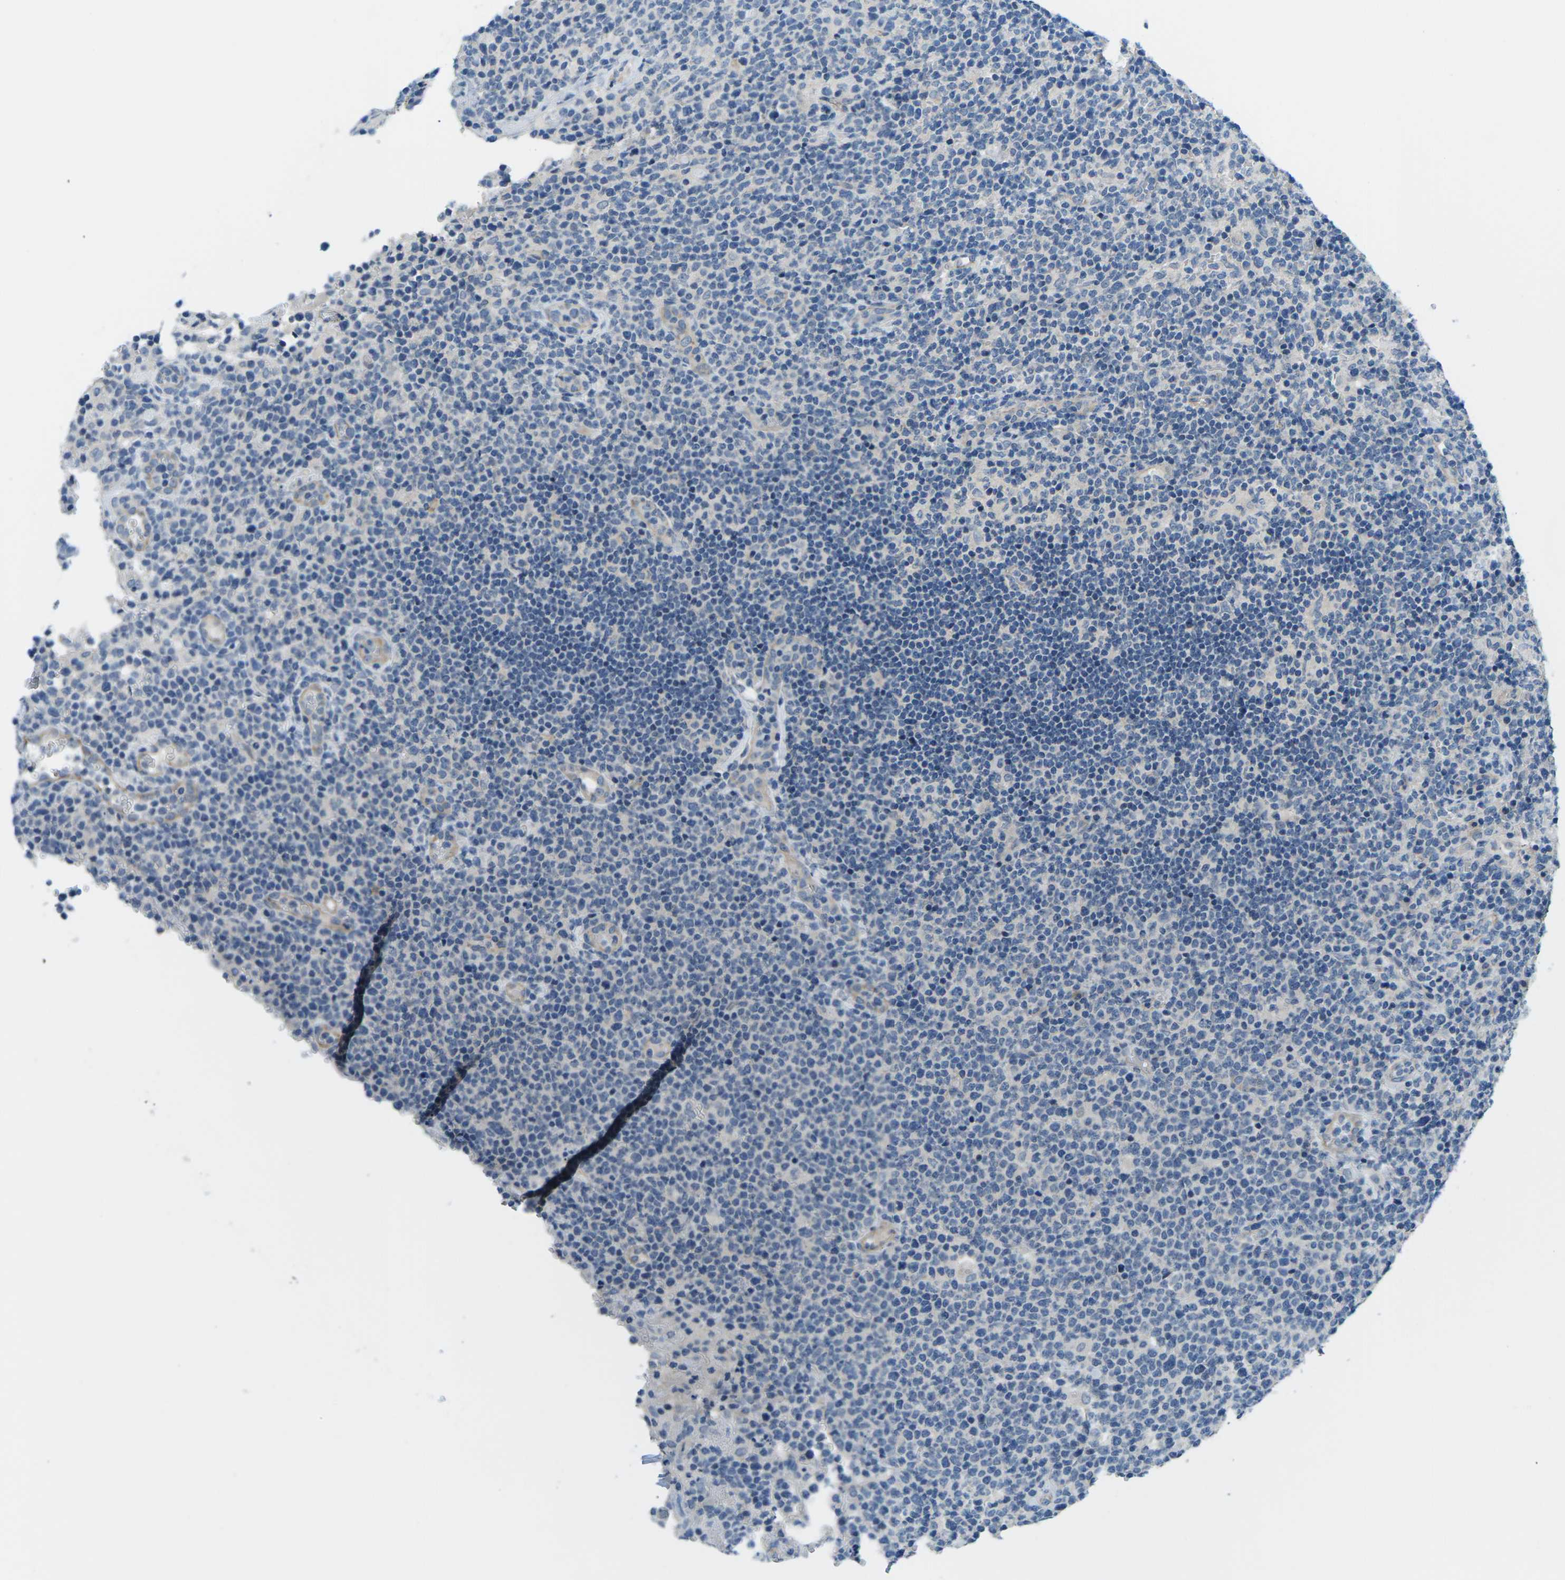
{"staining": {"intensity": "negative", "quantity": "none", "location": "none"}, "tissue": "lymphoma", "cell_type": "Tumor cells", "image_type": "cancer", "snomed": [{"axis": "morphology", "description": "Malignant lymphoma, non-Hodgkin's type, High grade"}, {"axis": "topography", "description": "Lymph node"}], "caption": "Tumor cells are negative for protein expression in human high-grade malignant lymphoma, non-Hodgkin's type.", "gene": "CTNND1", "patient": {"sex": "male", "age": 61}}